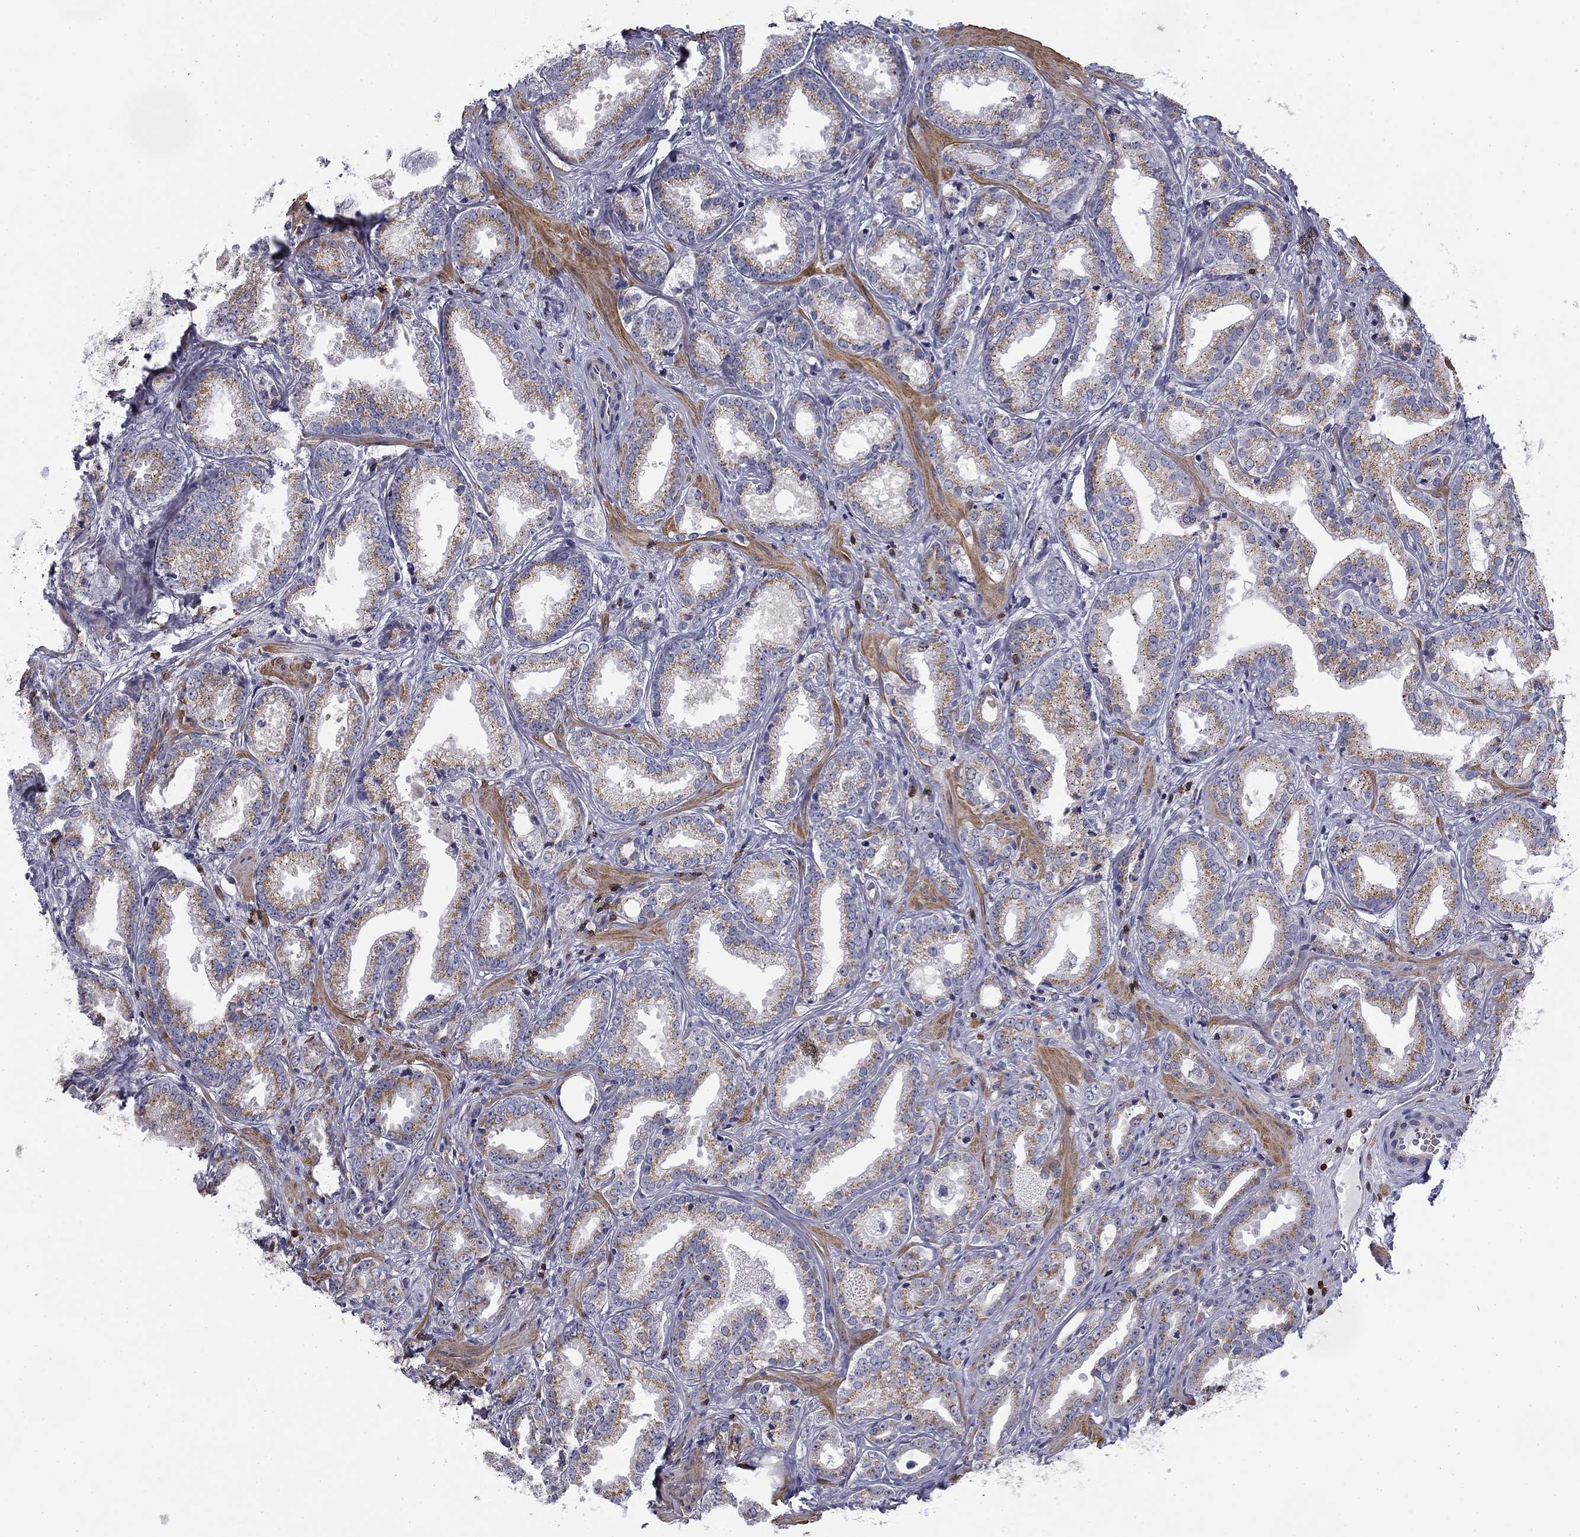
{"staining": {"intensity": "weak", "quantity": "25%-75%", "location": "cytoplasmic/membranous"}, "tissue": "prostate cancer", "cell_type": "Tumor cells", "image_type": "cancer", "snomed": [{"axis": "morphology", "description": "Adenocarcinoma, Medium grade"}, {"axis": "topography", "description": "Prostate and seminal vesicle, NOS"}, {"axis": "topography", "description": "Prostate"}], "caption": "Prostate medium-grade adenocarcinoma stained for a protein shows weak cytoplasmic/membranous positivity in tumor cells. The protein is shown in brown color, while the nuclei are stained blue.", "gene": "TRAT1", "patient": {"sex": "male", "age": 65}}